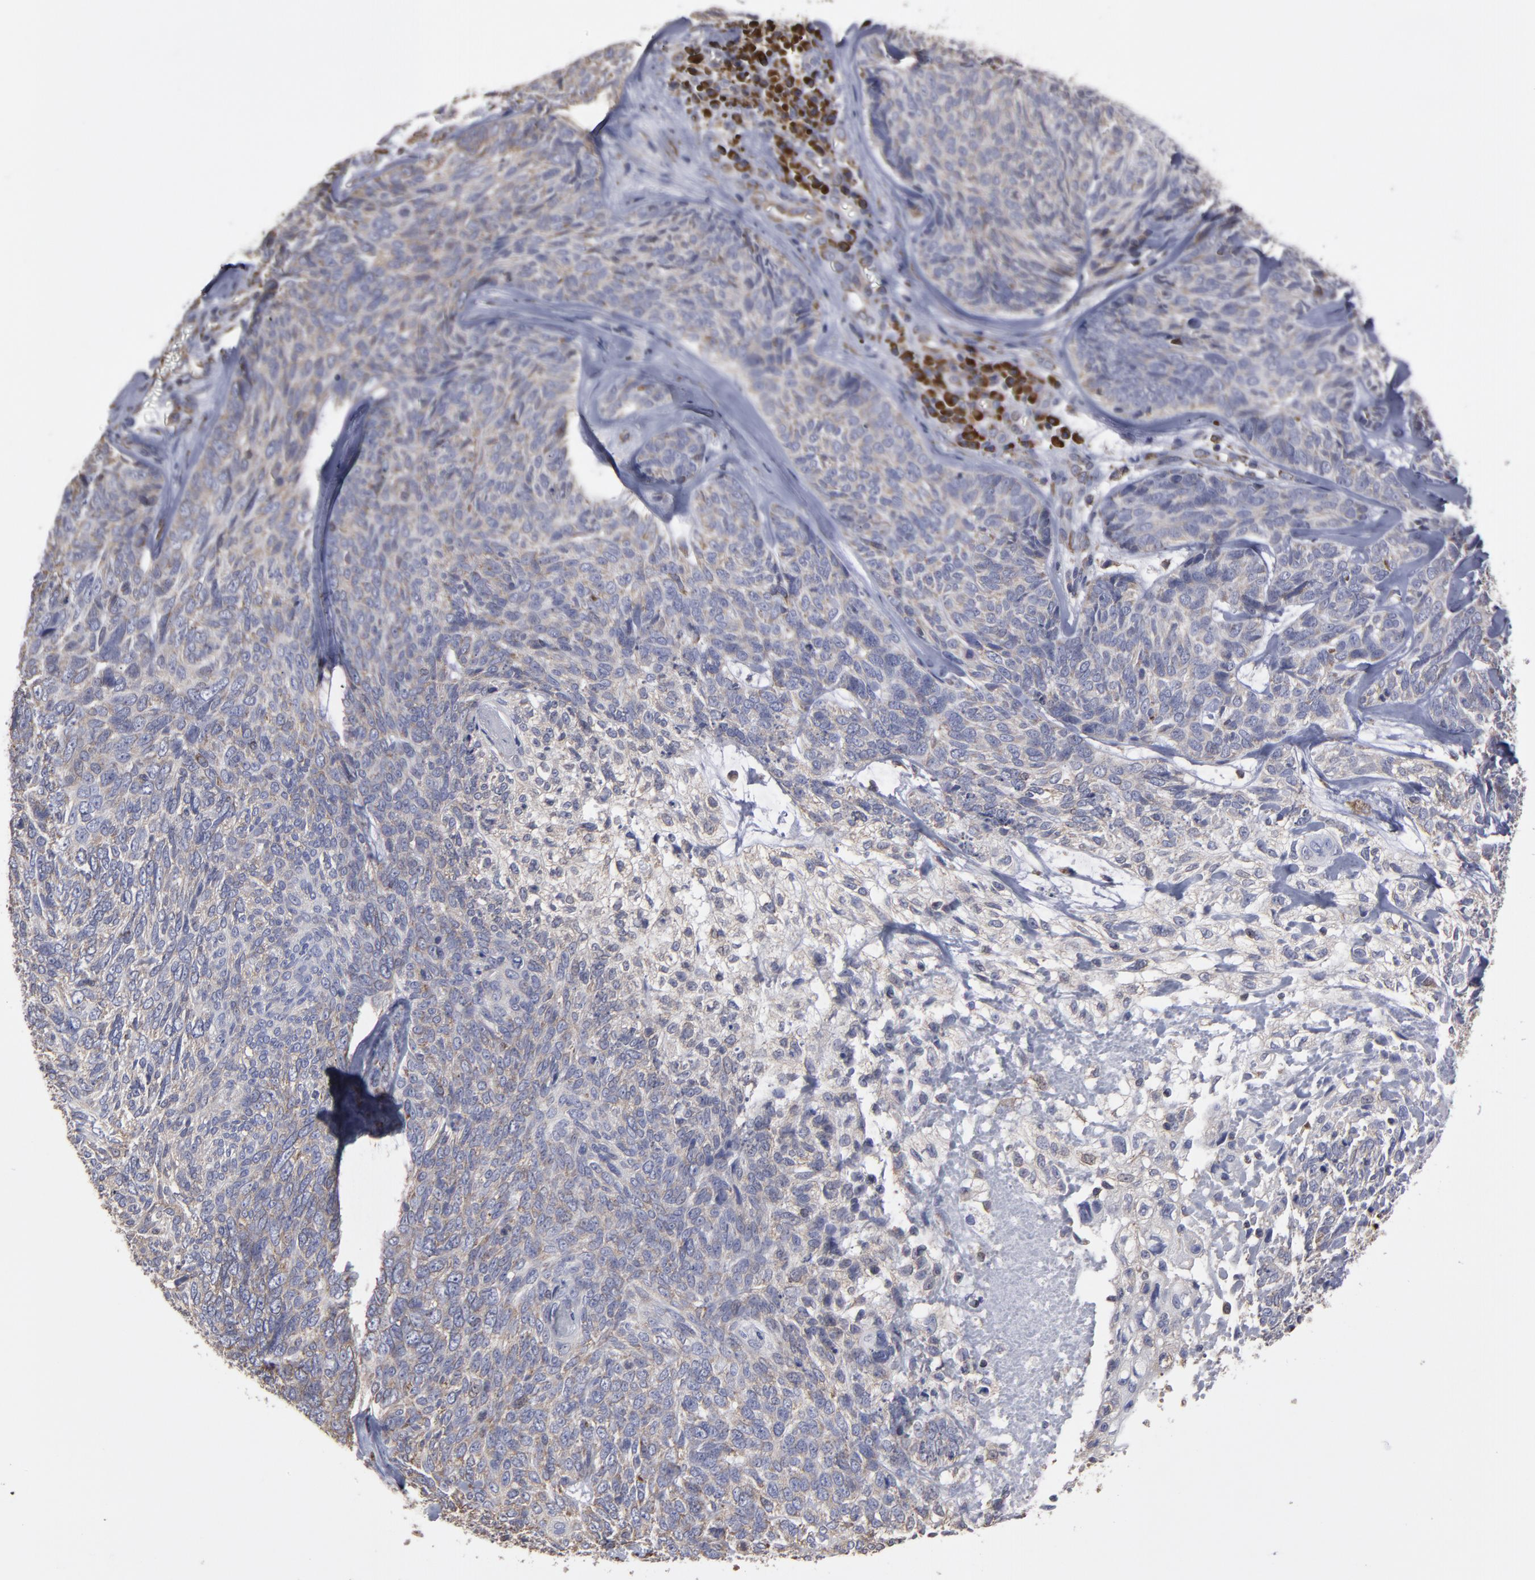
{"staining": {"intensity": "weak", "quantity": ">75%", "location": "cytoplasmic/membranous"}, "tissue": "skin cancer", "cell_type": "Tumor cells", "image_type": "cancer", "snomed": [{"axis": "morphology", "description": "Basal cell carcinoma"}, {"axis": "topography", "description": "Skin"}], "caption": "Immunohistochemistry staining of skin cancer (basal cell carcinoma), which displays low levels of weak cytoplasmic/membranous staining in approximately >75% of tumor cells indicating weak cytoplasmic/membranous protein staining. The staining was performed using DAB (brown) for protein detection and nuclei were counterstained in hematoxylin (blue).", "gene": "SND1", "patient": {"sex": "male", "age": 72}}